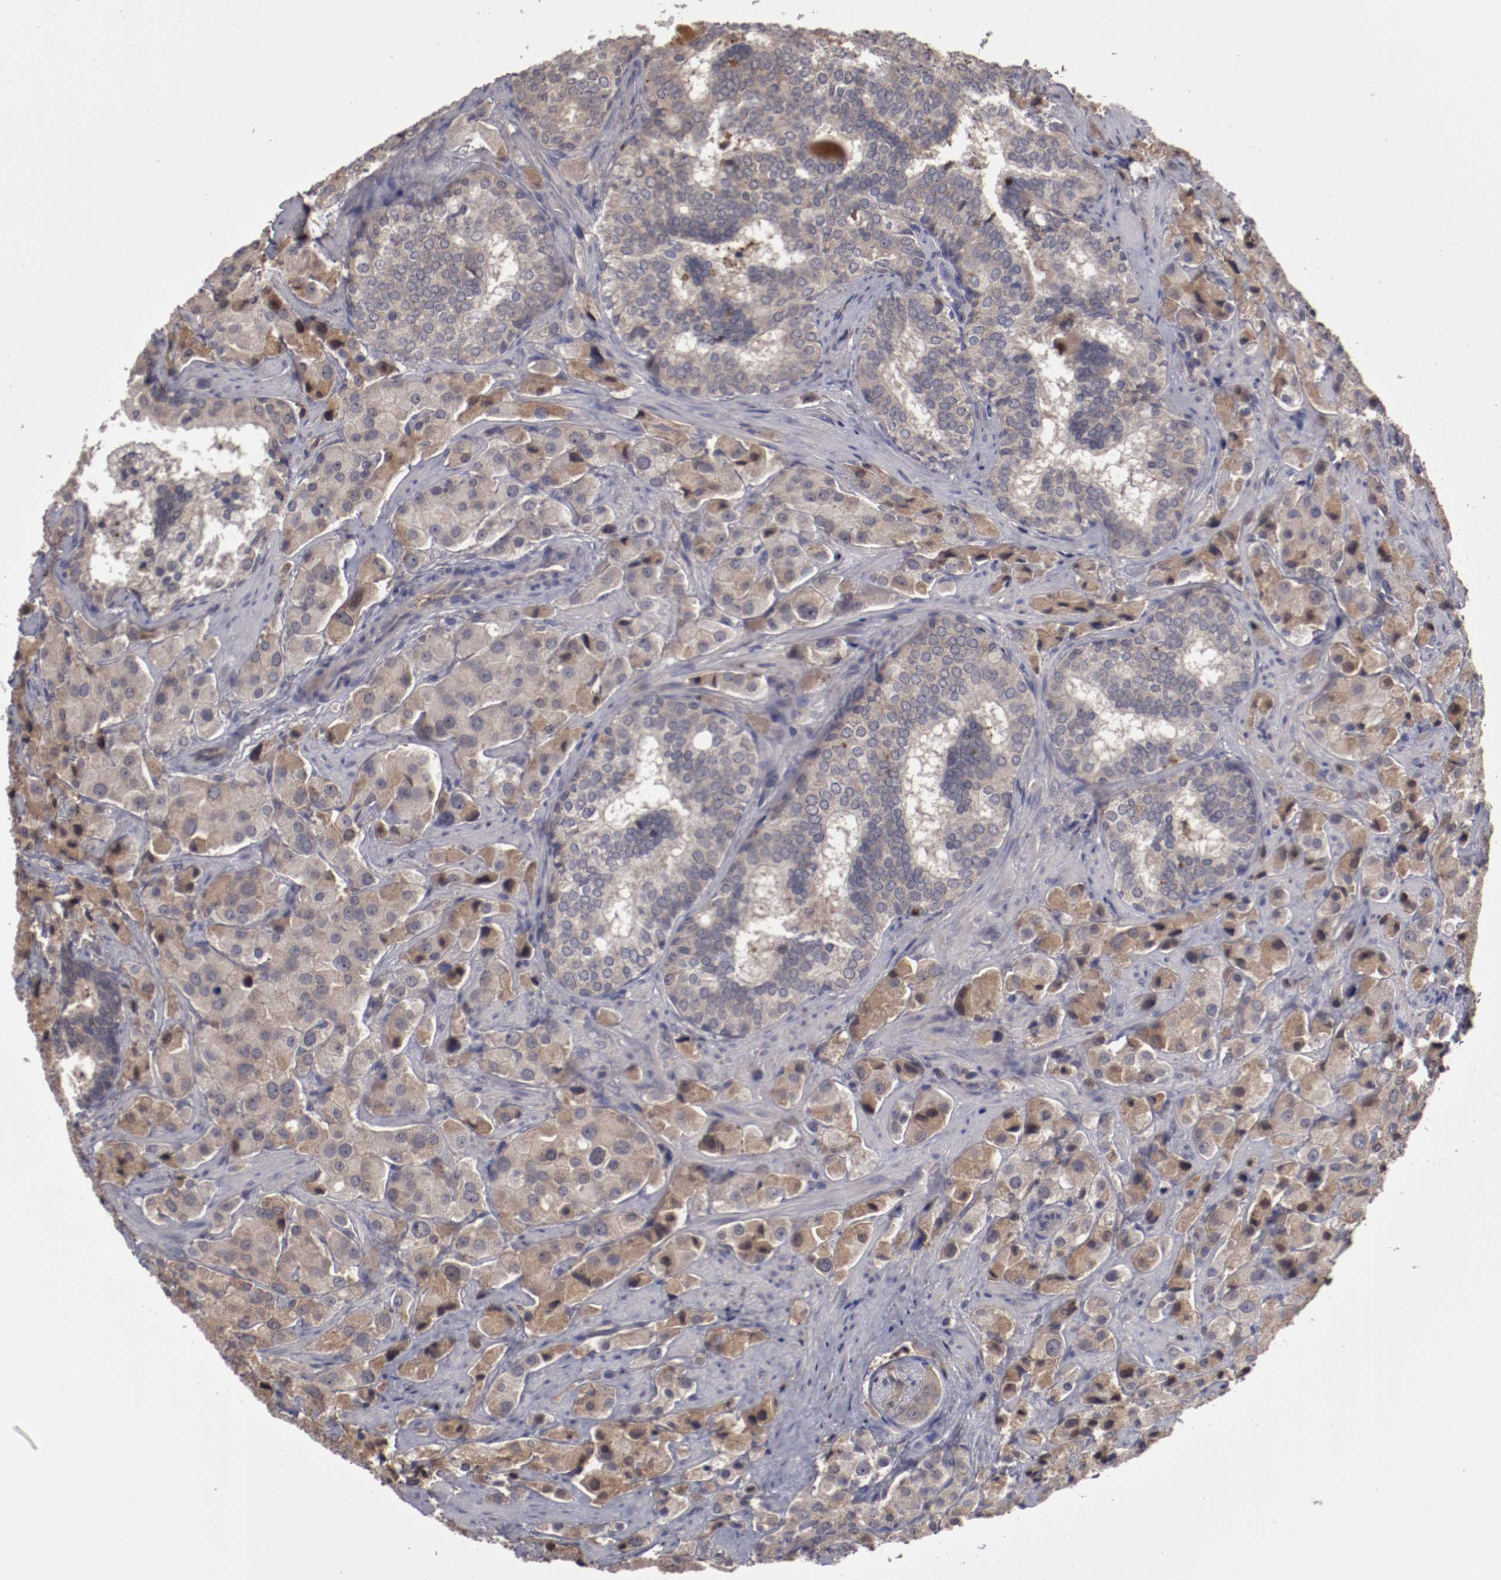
{"staining": {"intensity": "moderate", "quantity": "25%-75%", "location": "cytoplasmic/membranous"}, "tissue": "prostate cancer", "cell_type": "Tumor cells", "image_type": "cancer", "snomed": [{"axis": "morphology", "description": "Adenocarcinoma, Medium grade"}, {"axis": "topography", "description": "Prostate"}], "caption": "DAB immunohistochemical staining of adenocarcinoma (medium-grade) (prostate) exhibits moderate cytoplasmic/membranous protein expression in approximately 25%-75% of tumor cells.", "gene": "CP", "patient": {"sex": "male", "age": 70}}